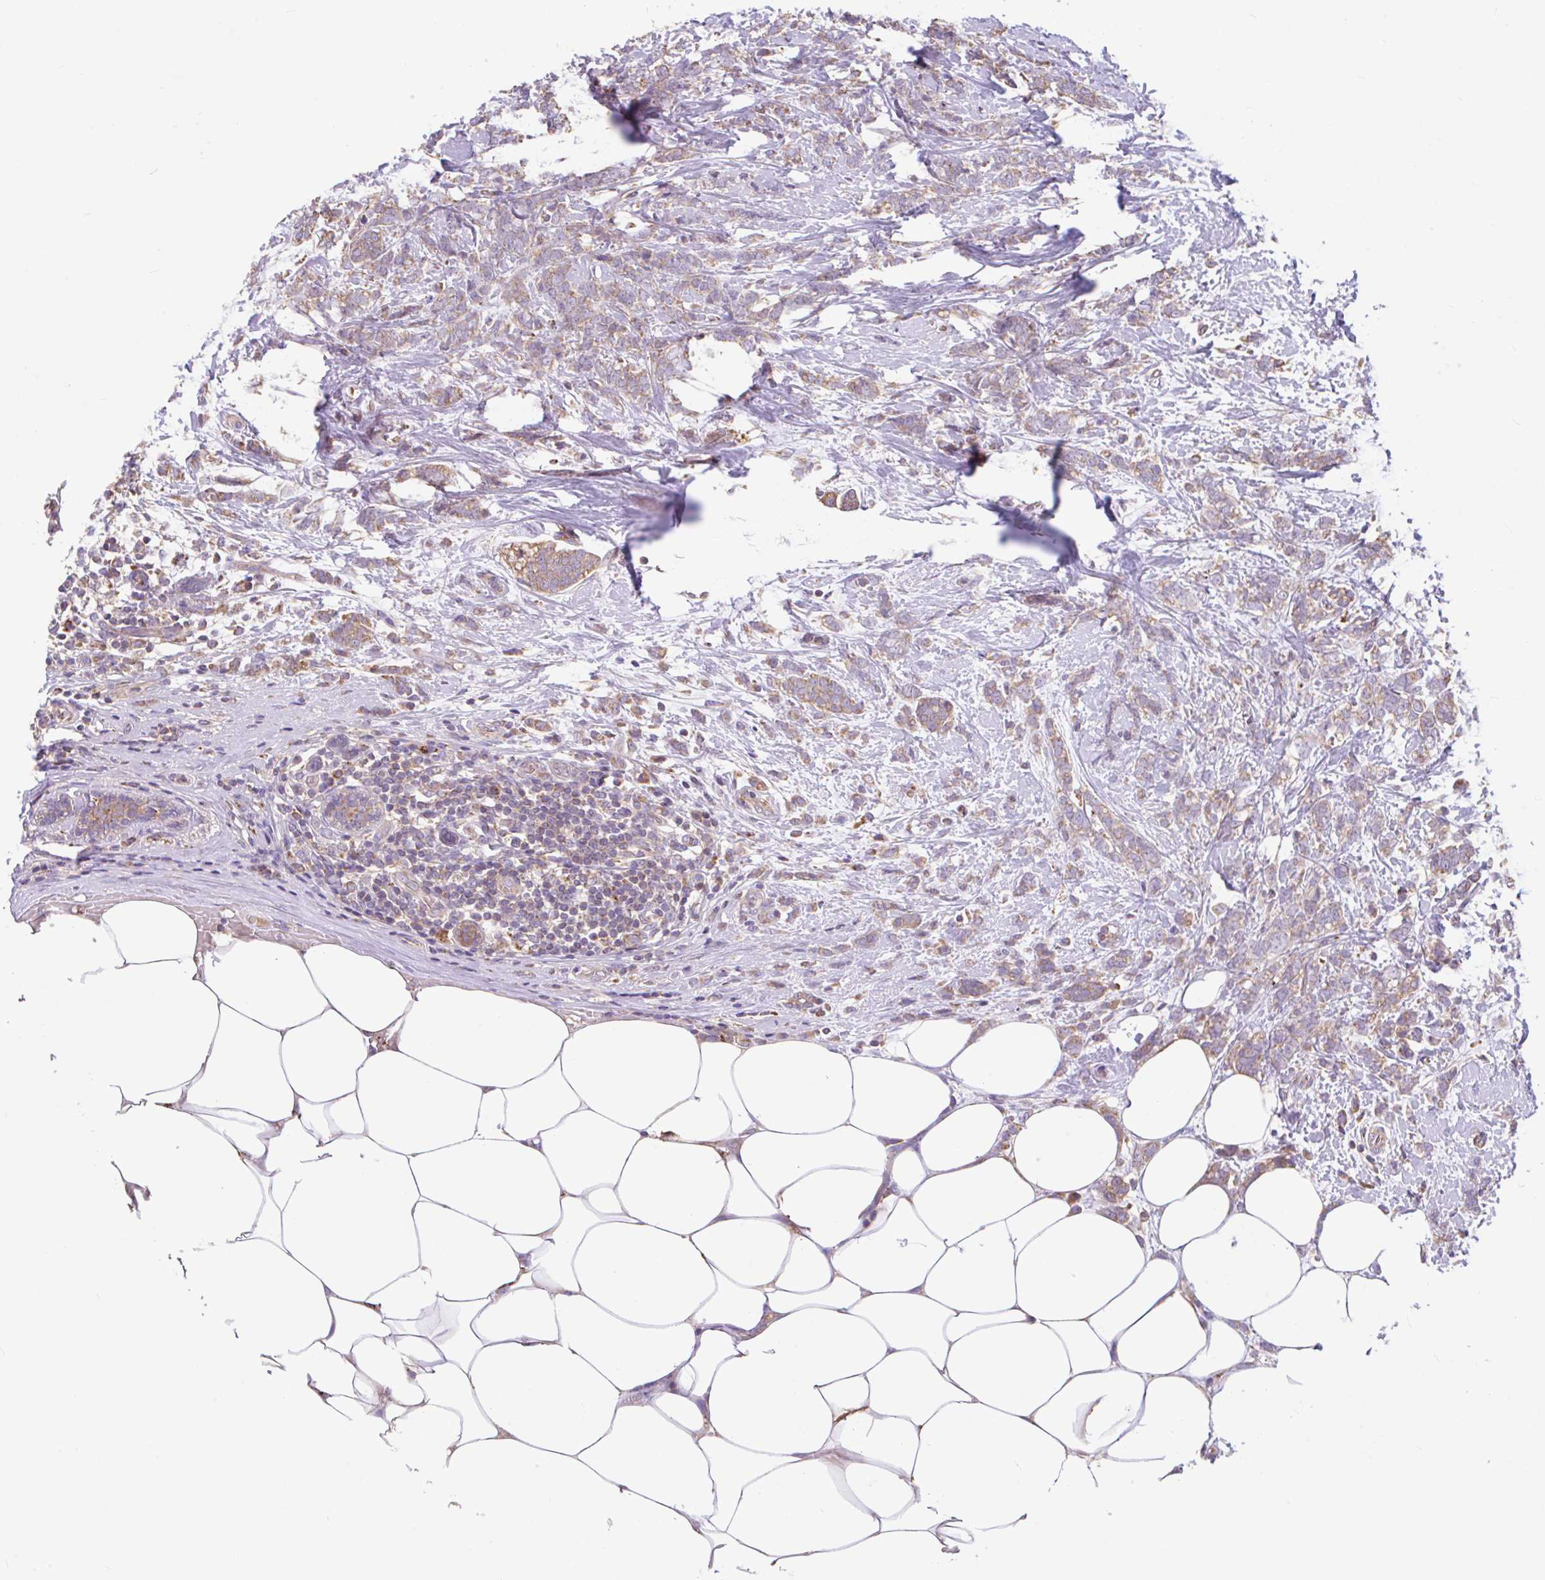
{"staining": {"intensity": "weak", "quantity": ">75%", "location": "cytoplasmic/membranous"}, "tissue": "breast cancer", "cell_type": "Tumor cells", "image_type": "cancer", "snomed": [{"axis": "morphology", "description": "Lobular carcinoma"}, {"axis": "topography", "description": "Breast"}], "caption": "IHC histopathology image of human breast lobular carcinoma stained for a protein (brown), which demonstrates low levels of weak cytoplasmic/membranous staining in approximately >75% of tumor cells.", "gene": "RALBP1", "patient": {"sex": "female", "age": 58}}